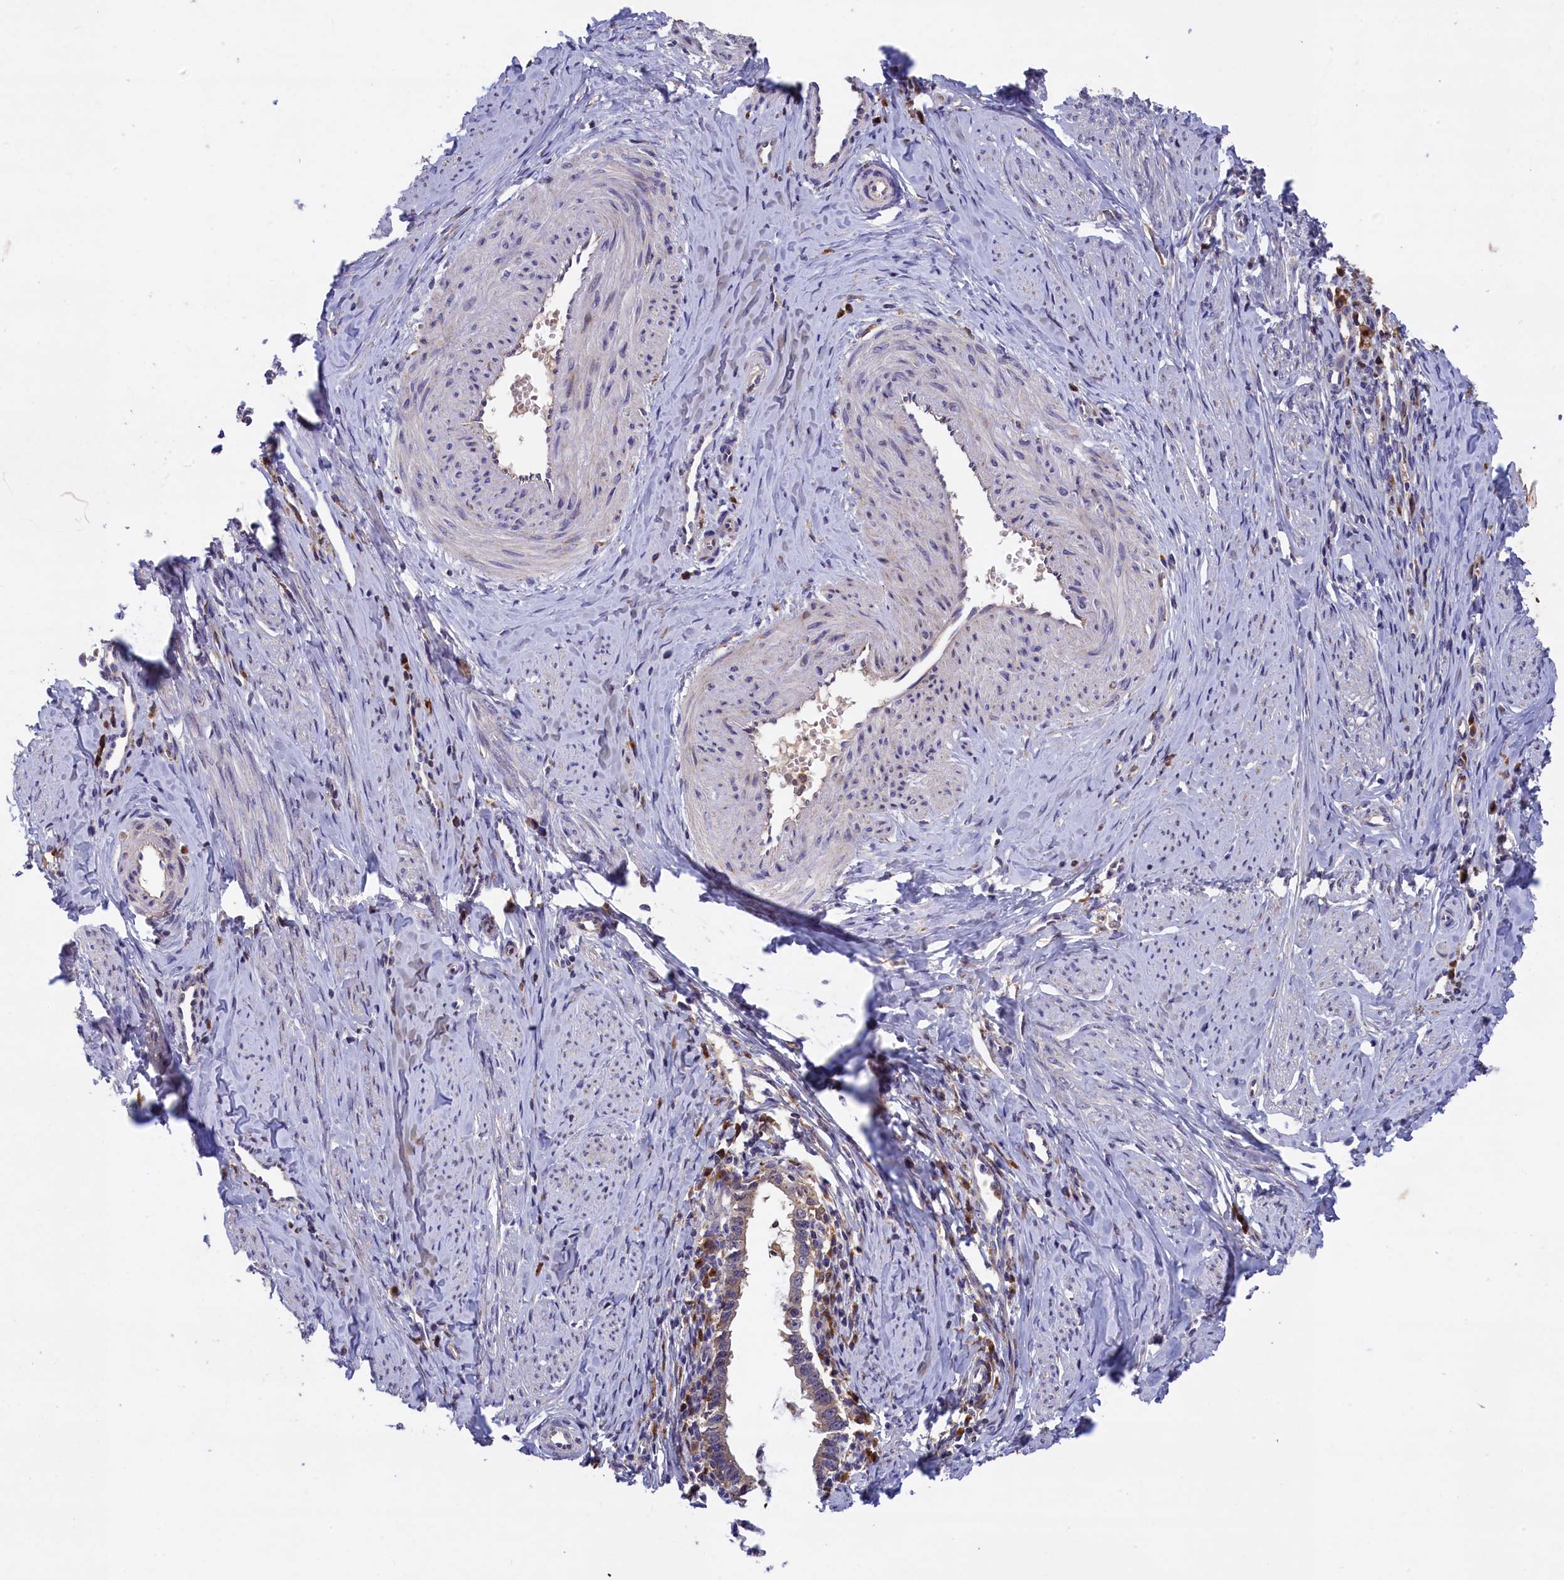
{"staining": {"intensity": "moderate", "quantity": ">75%", "location": "cytoplasmic/membranous"}, "tissue": "cervical cancer", "cell_type": "Tumor cells", "image_type": "cancer", "snomed": [{"axis": "morphology", "description": "Adenocarcinoma, NOS"}, {"axis": "topography", "description": "Cervix"}], "caption": "Human adenocarcinoma (cervical) stained for a protein (brown) exhibits moderate cytoplasmic/membranous positive positivity in about >75% of tumor cells.", "gene": "NAIP", "patient": {"sex": "female", "age": 36}}